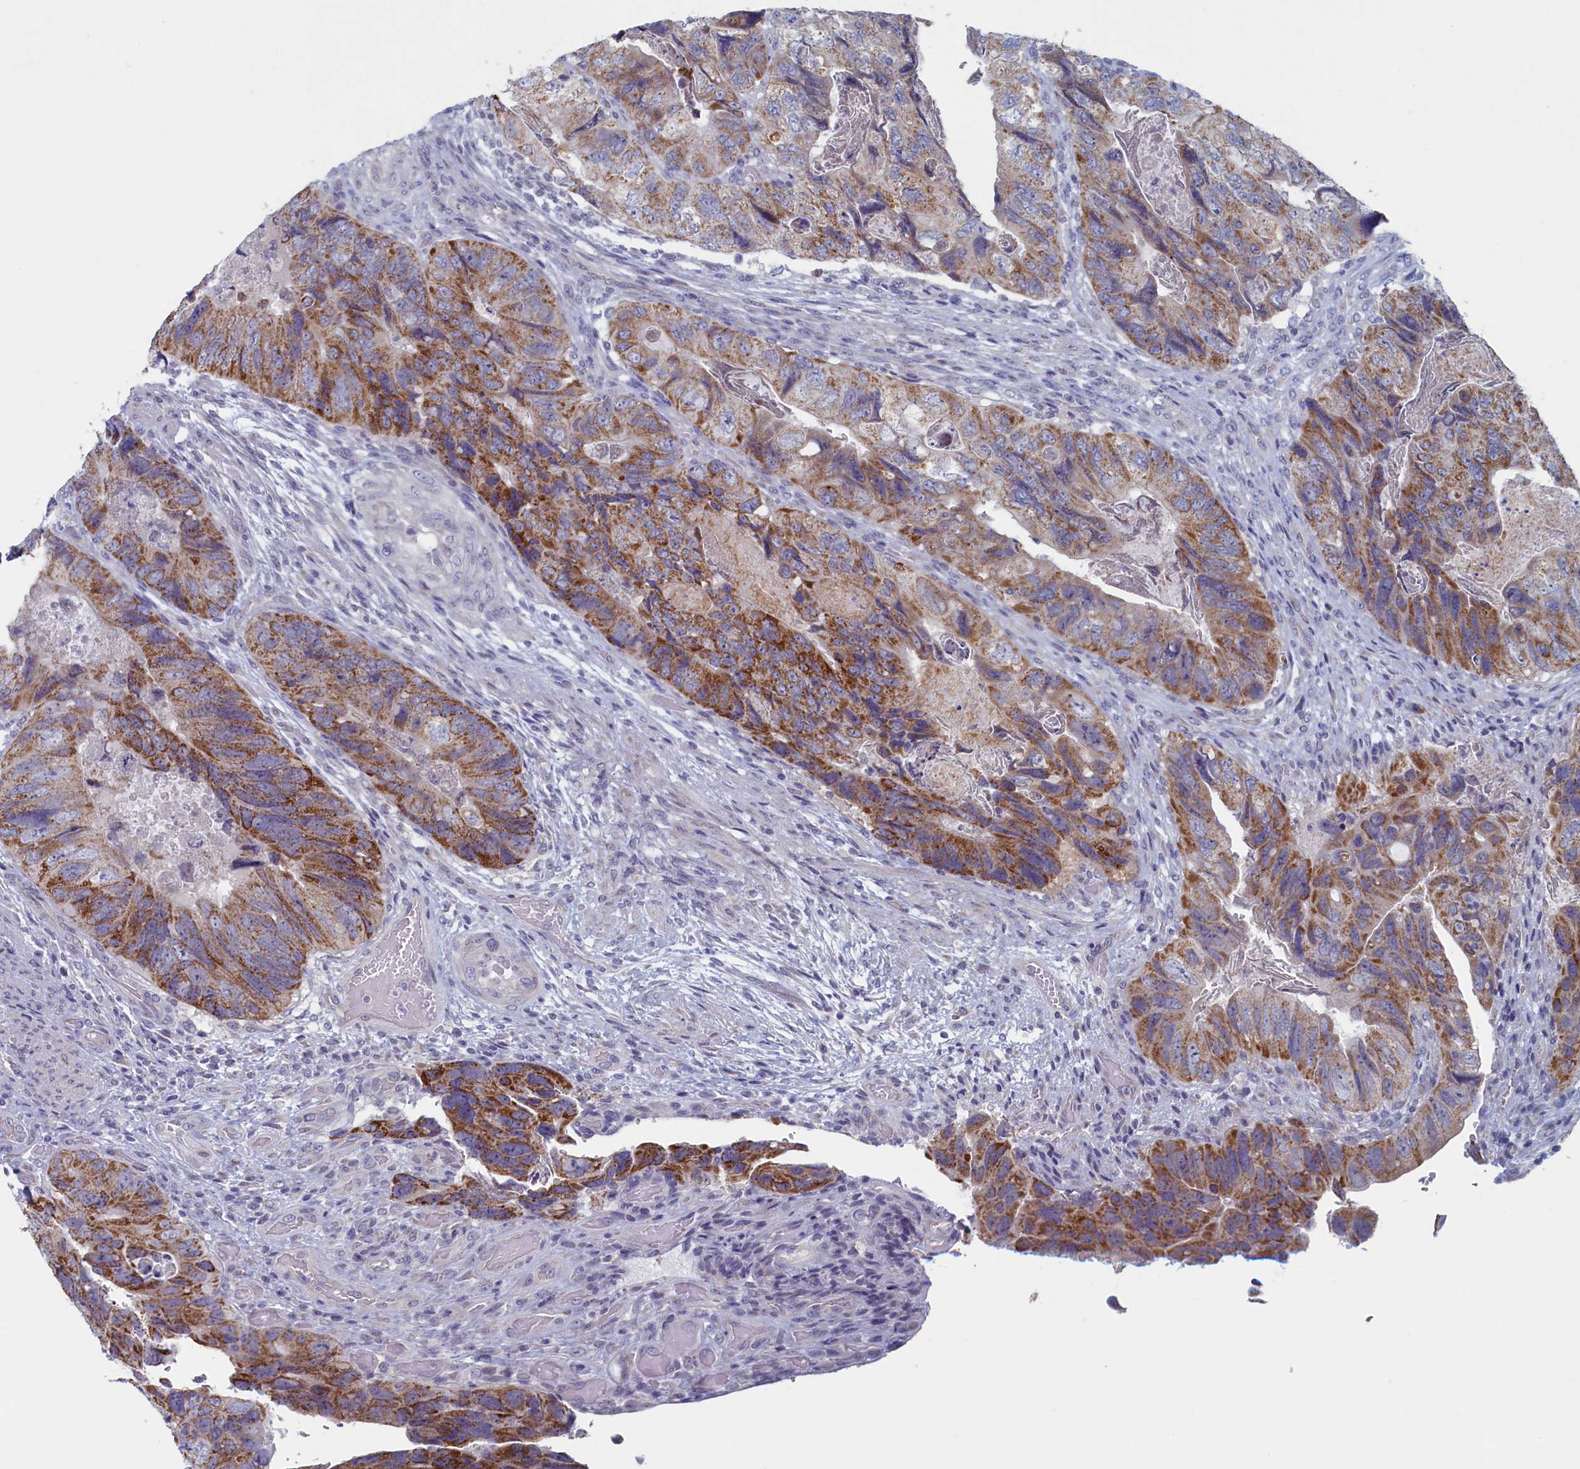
{"staining": {"intensity": "moderate", "quantity": ">75%", "location": "cytoplasmic/membranous"}, "tissue": "colorectal cancer", "cell_type": "Tumor cells", "image_type": "cancer", "snomed": [{"axis": "morphology", "description": "Adenocarcinoma, NOS"}, {"axis": "topography", "description": "Rectum"}], "caption": "Moderate cytoplasmic/membranous staining for a protein is seen in approximately >75% of tumor cells of colorectal cancer using immunohistochemistry (IHC).", "gene": "WDR76", "patient": {"sex": "male", "age": 63}}